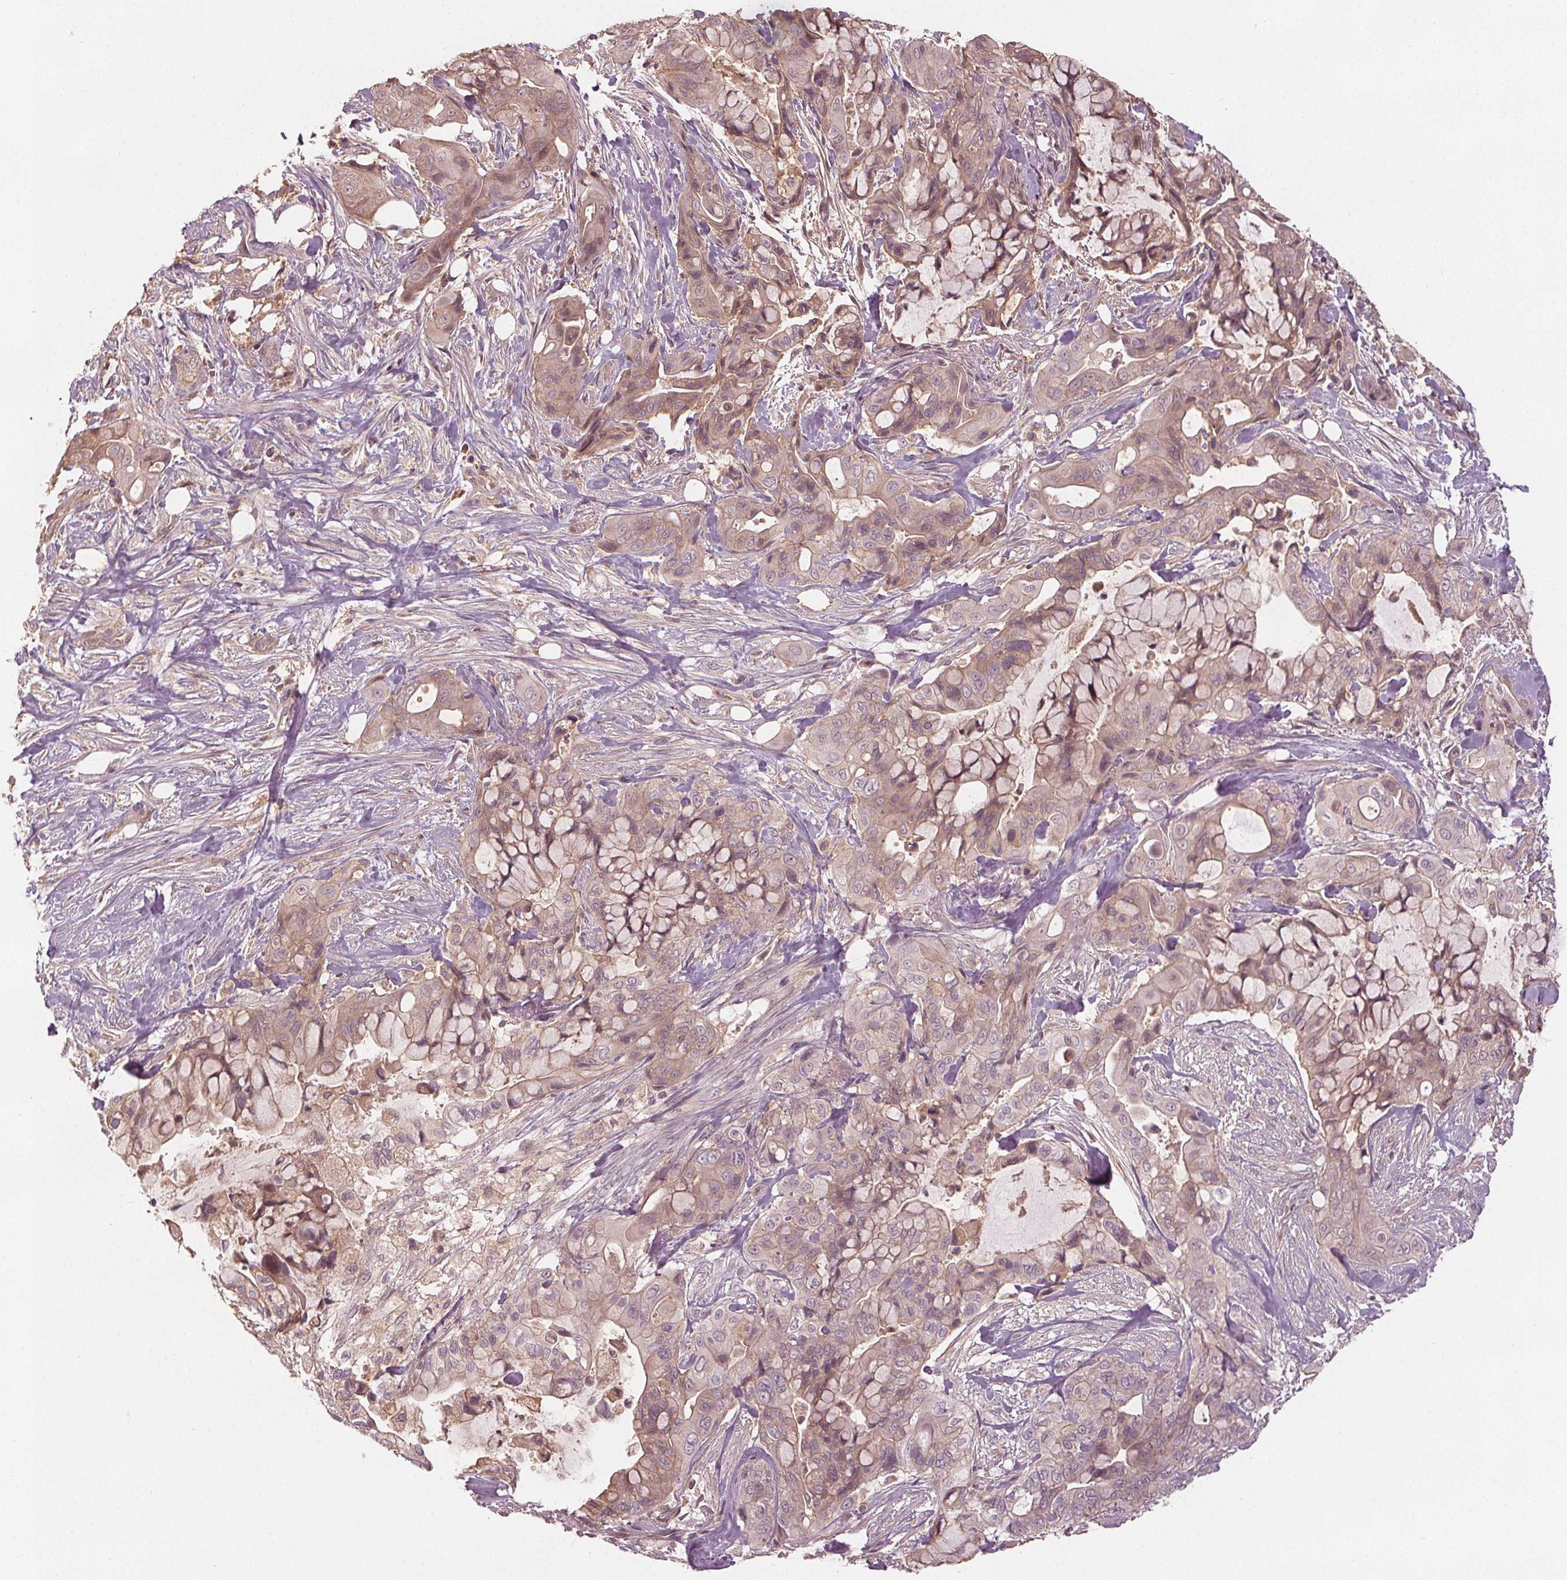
{"staining": {"intensity": "weak", "quantity": "25%-75%", "location": "cytoplasmic/membranous"}, "tissue": "pancreatic cancer", "cell_type": "Tumor cells", "image_type": "cancer", "snomed": [{"axis": "morphology", "description": "Adenocarcinoma, NOS"}, {"axis": "topography", "description": "Pancreas"}], "caption": "Pancreatic cancer was stained to show a protein in brown. There is low levels of weak cytoplasmic/membranous positivity in about 25%-75% of tumor cells.", "gene": "GNB2", "patient": {"sex": "male", "age": 71}}